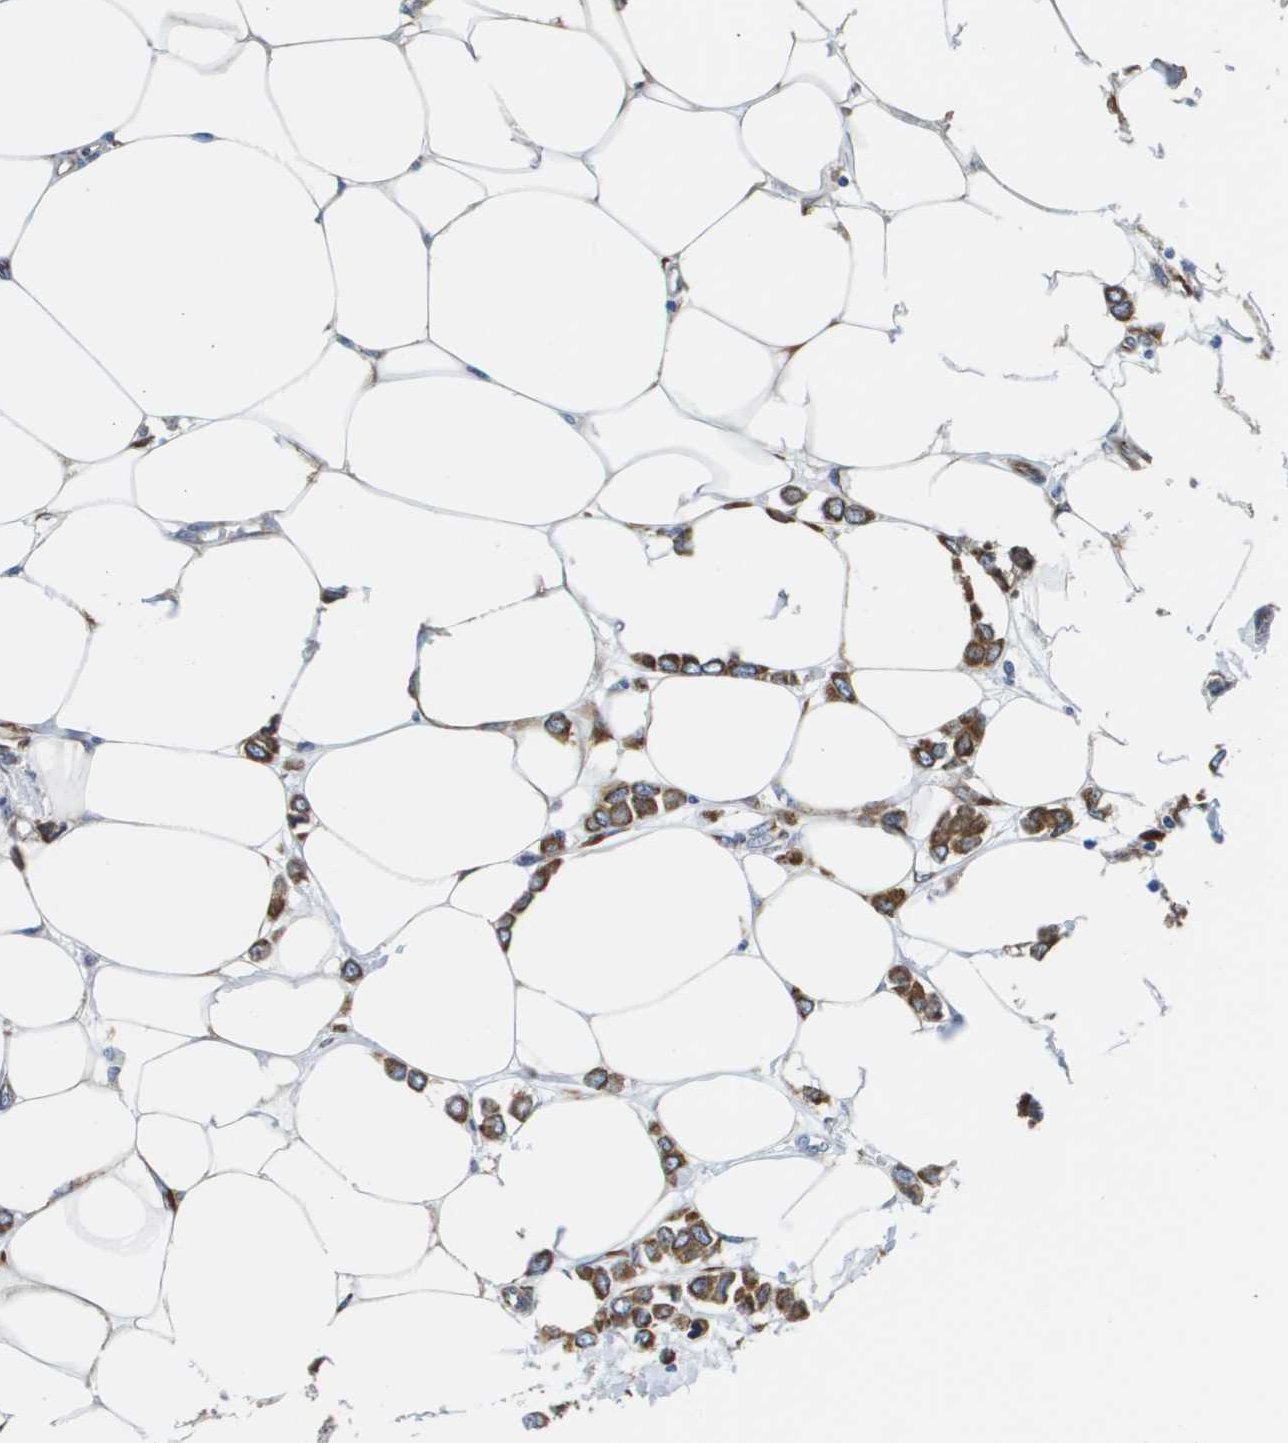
{"staining": {"intensity": "moderate", "quantity": ">75%", "location": "cytoplasmic/membranous"}, "tissue": "breast cancer", "cell_type": "Tumor cells", "image_type": "cancer", "snomed": [{"axis": "morphology", "description": "Lobular carcinoma"}, {"axis": "topography", "description": "Breast"}], "caption": "Lobular carcinoma (breast) stained for a protein (brown) demonstrates moderate cytoplasmic/membranous positive positivity in approximately >75% of tumor cells.", "gene": "ST3GAL2", "patient": {"sex": "female", "age": 51}}